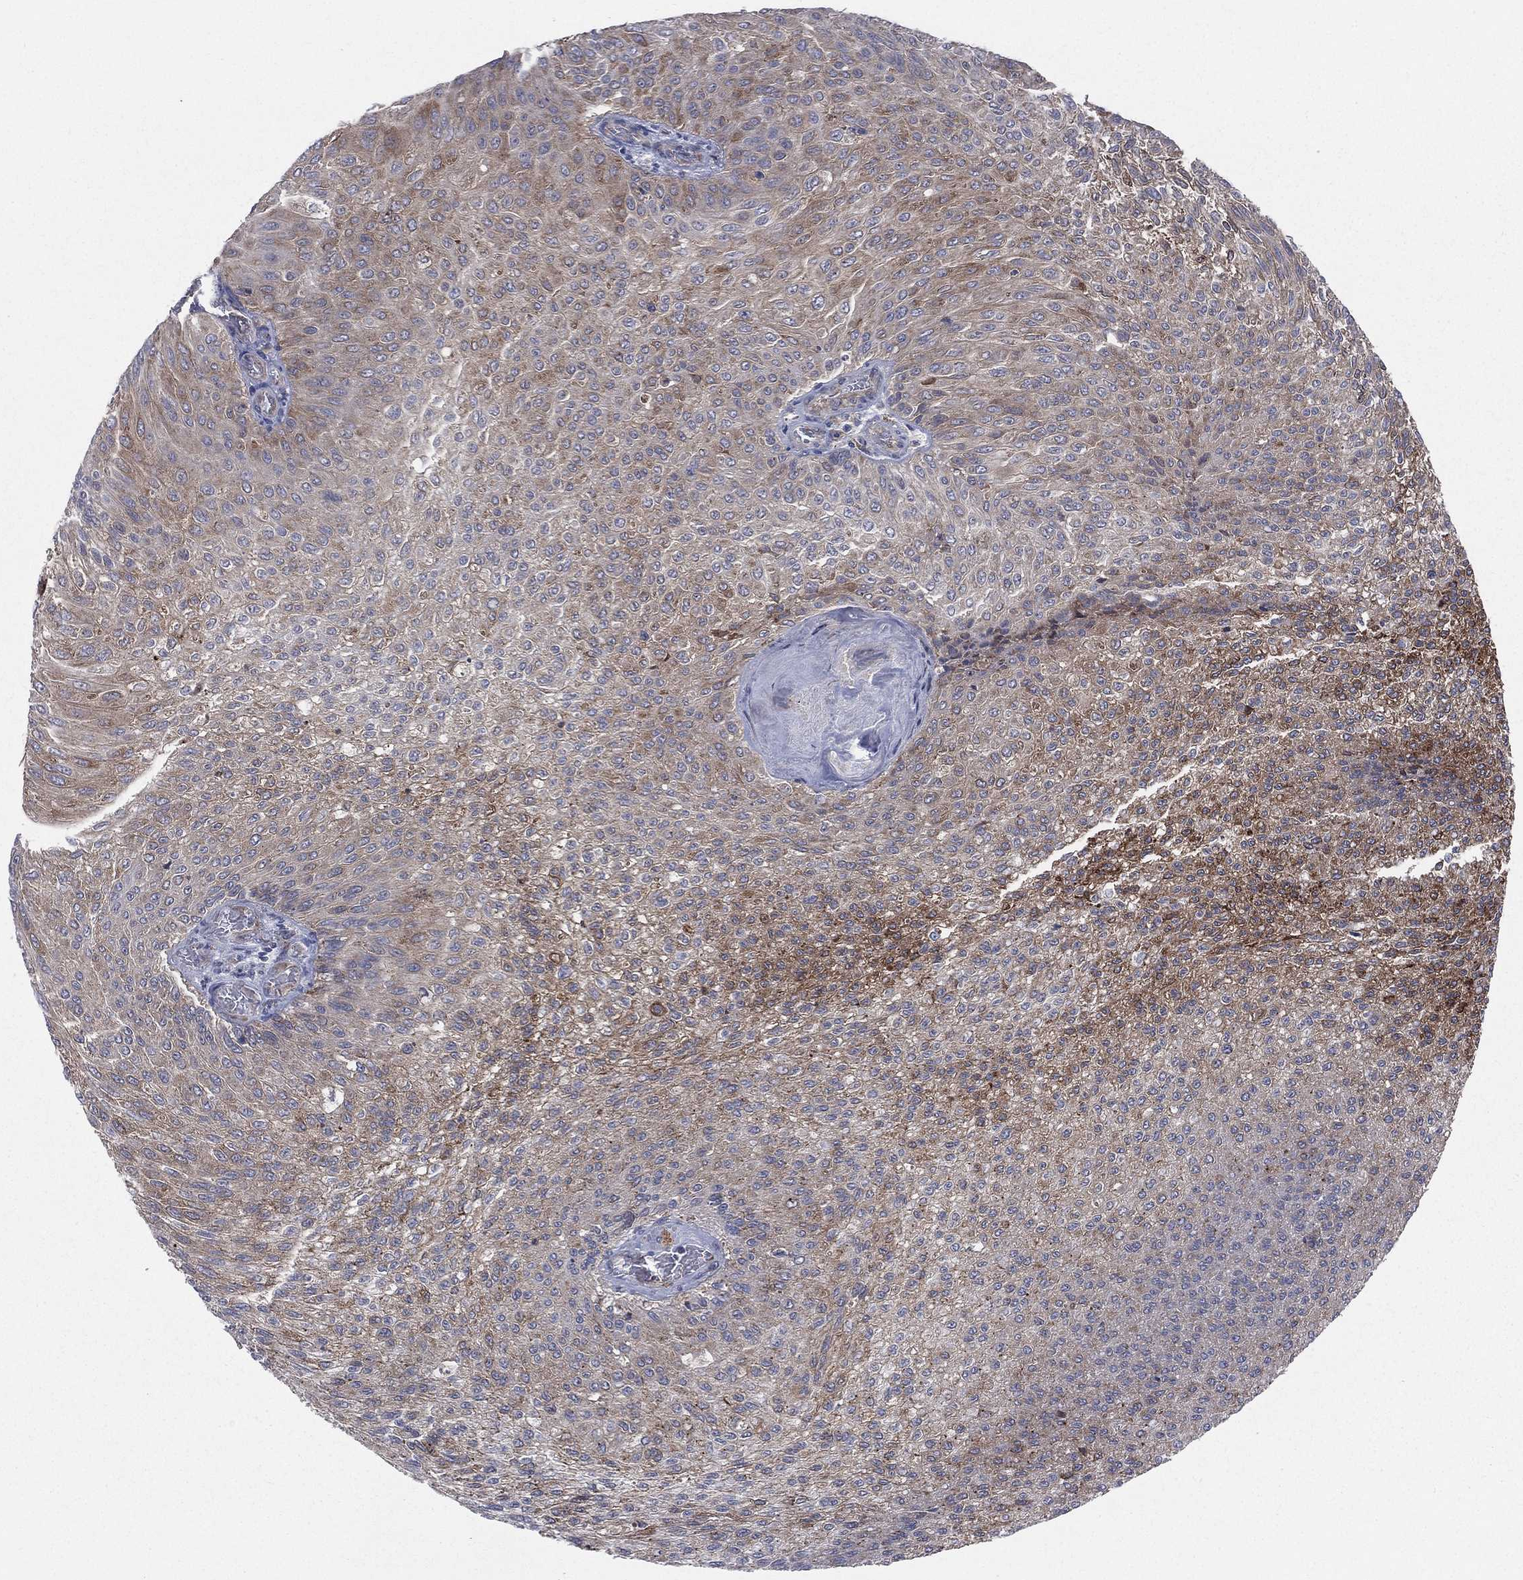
{"staining": {"intensity": "strong", "quantity": "<25%", "location": "cytoplasmic/membranous"}, "tissue": "urothelial cancer", "cell_type": "Tumor cells", "image_type": "cancer", "snomed": [{"axis": "morphology", "description": "Urothelial carcinoma, Low grade"}, {"axis": "topography", "description": "Ureter, NOS"}, {"axis": "topography", "description": "Urinary bladder"}], "caption": "Human low-grade urothelial carcinoma stained with a brown dye reveals strong cytoplasmic/membranous positive staining in approximately <25% of tumor cells.", "gene": "CCDC159", "patient": {"sex": "male", "age": 78}}